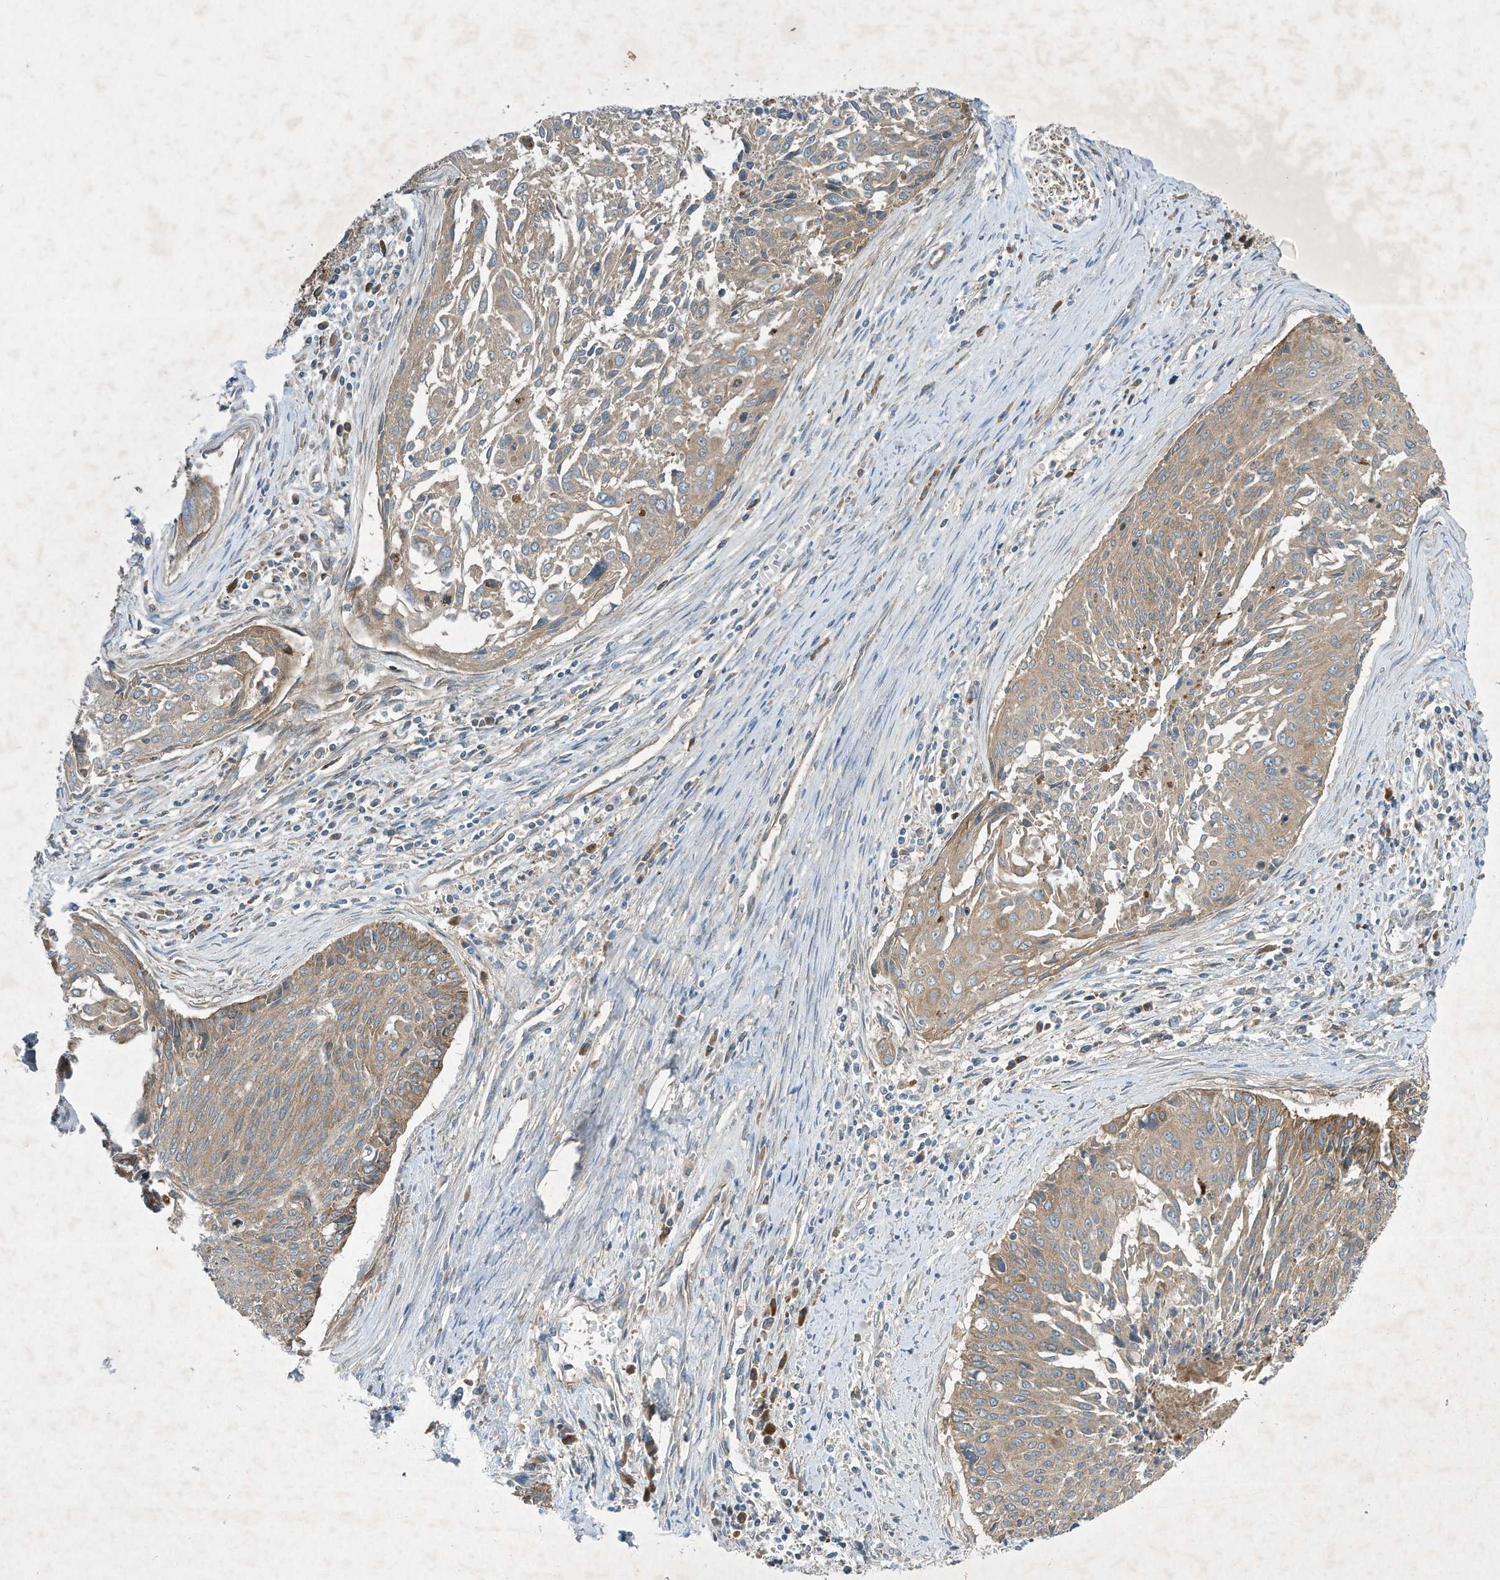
{"staining": {"intensity": "moderate", "quantity": ">75%", "location": "cytoplasmic/membranous"}, "tissue": "cervical cancer", "cell_type": "Tumor cells", "image_type": "cancer", "snomed": [{"axis": "morphology", "description": "Squamous cell carcinoma, NOS"}, {"axis": "topography", "description": "Cervix"}], "caption": "High-power microscopy captured an IHC image of cervical cancer, revealing moderate cytoplasmic/membranous staining in about >75% of tumor cells.", "gene": "SYNJ2", "patient": {"sex": "female", "age": 55}}